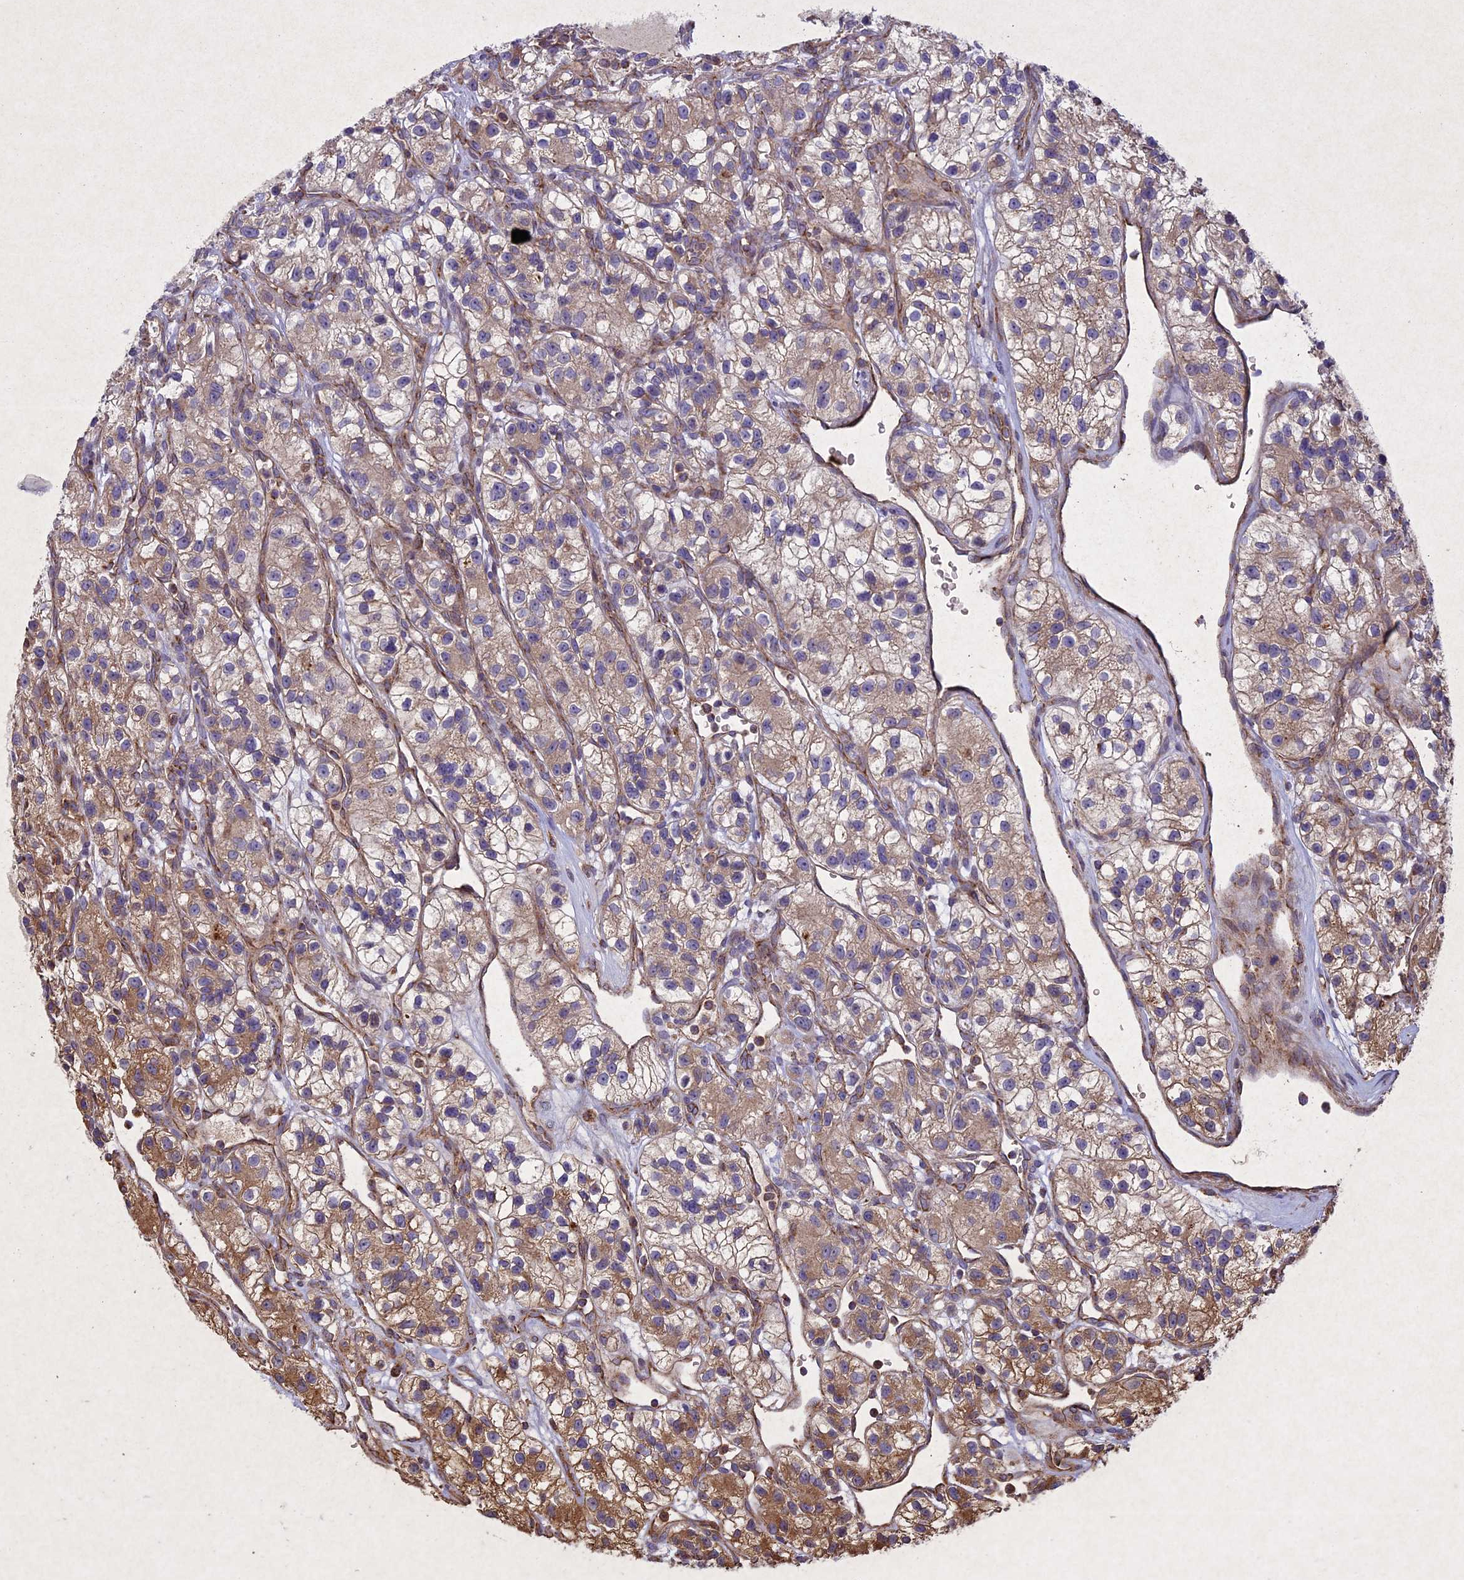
{"staining": {"intensity": "moderate", "quantity": "<25%", "location": "cytoplasmic/membranous"}, "tissue": "renal cancer", "cell_type": "Tumor cells", "image_type": "cancer", "snomed": [{"axis": "morphology", "description": "Adenocarcinoma, NOS"}, {"axis": "topography", "description": "Kidney"}], "caption": "Renal cancer (adenocarcinoma) was stained to show a protein in brown. There is low levels of moderate cytoplasmic/membranous expression in approximately <25% of tumor cells.", "gene": "CIAO2B", "patient": {"sex": "female", "age": 57}}